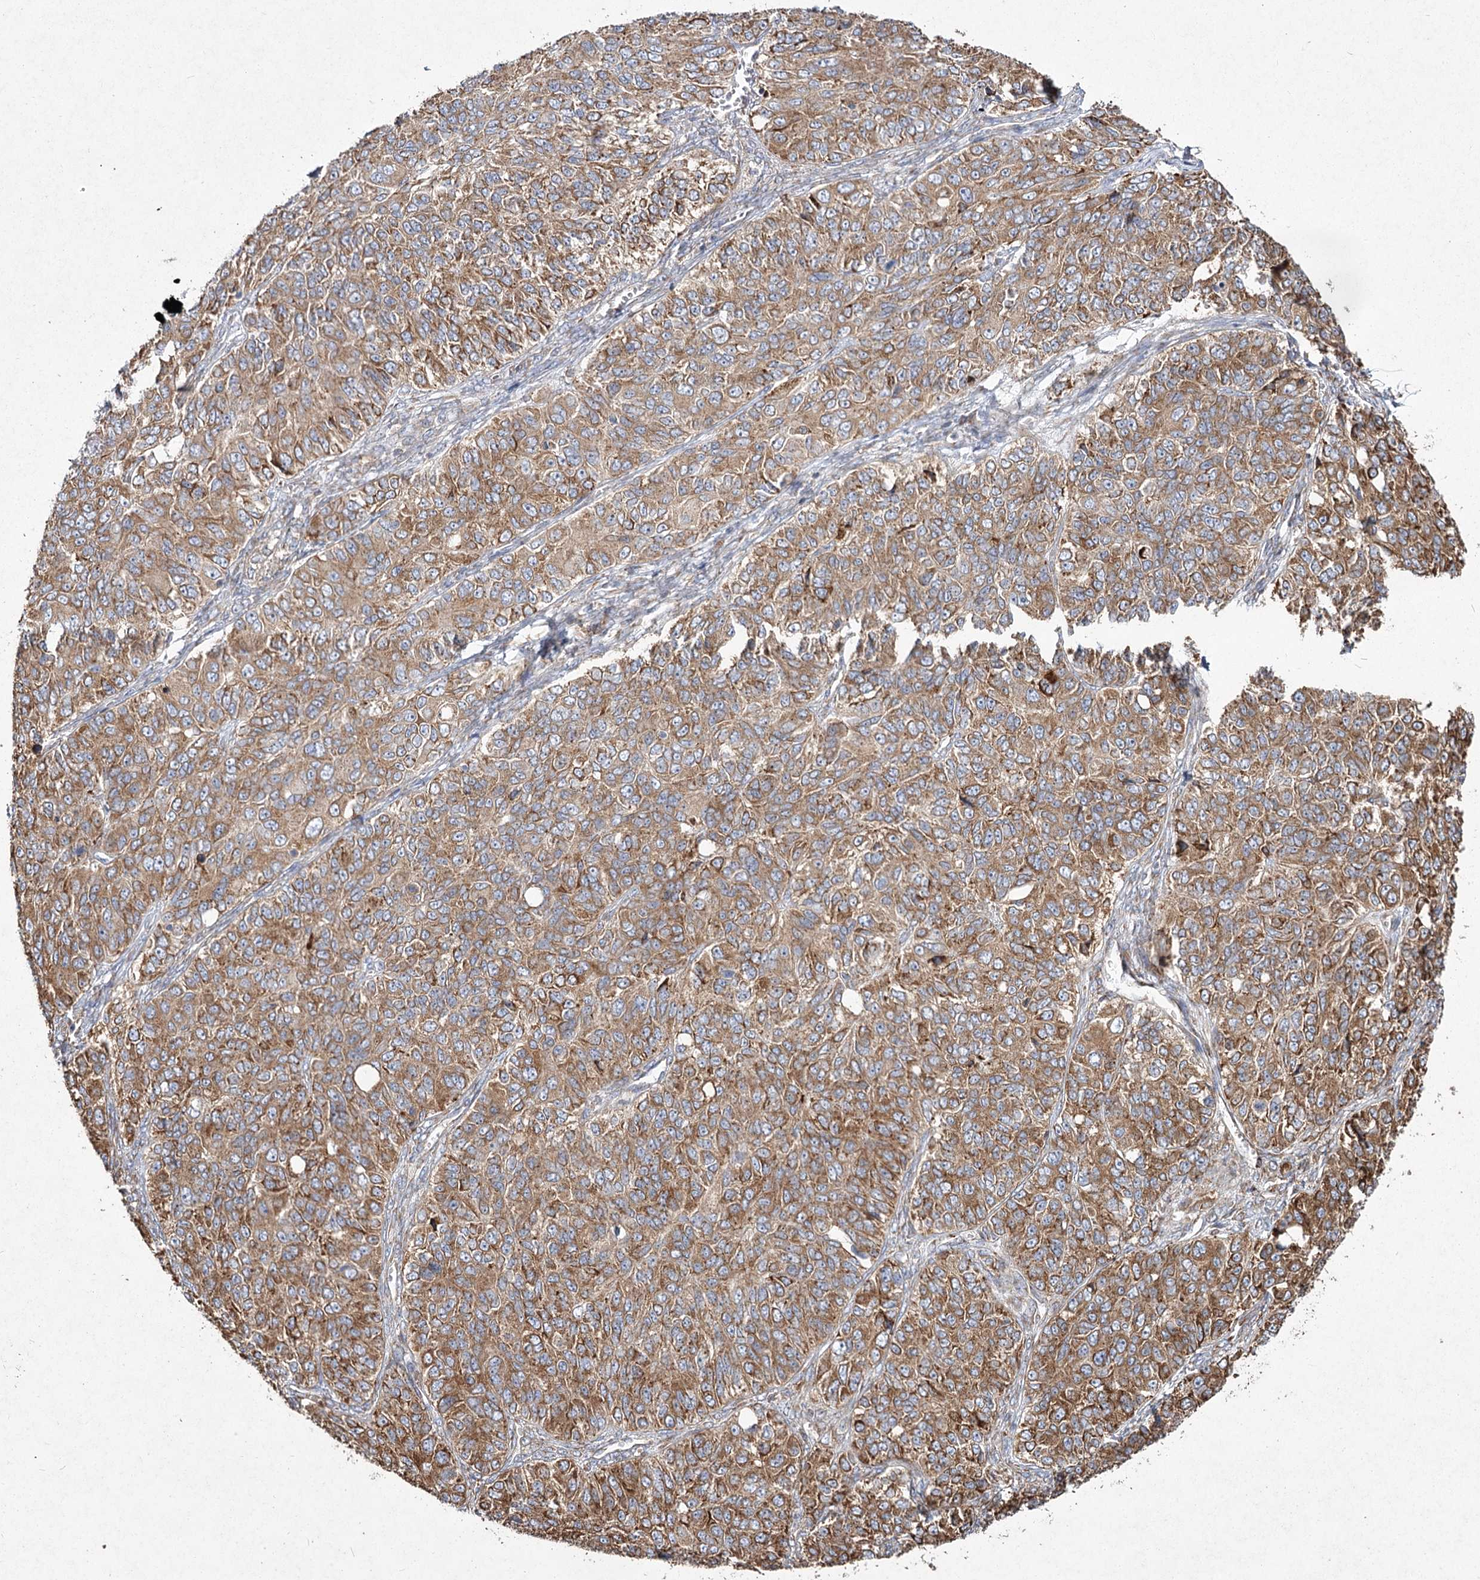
{"staining": {"intensity": "moderate", "quantity": ">75%", "location": "cytoplasmic/membranous"}, "tissue": "ovarian cancer", "cell_type": "Tumor cells", "image_type": "cancer", "snomed": [{"axis": "morphology", "description": "Carcinoma, endometroid"}, {"axis": "topography", "description": "Ovary"}], "caption": "This micrograph demonstrates immunohistochemistry (IHC) staining of ovarian cancer, with medium moderate cytoplasmic/membranous positivity in approximately >75% of tumor cells.", "gene": "NHLRC2", "patient": {"sex": "female", "age": 51}}